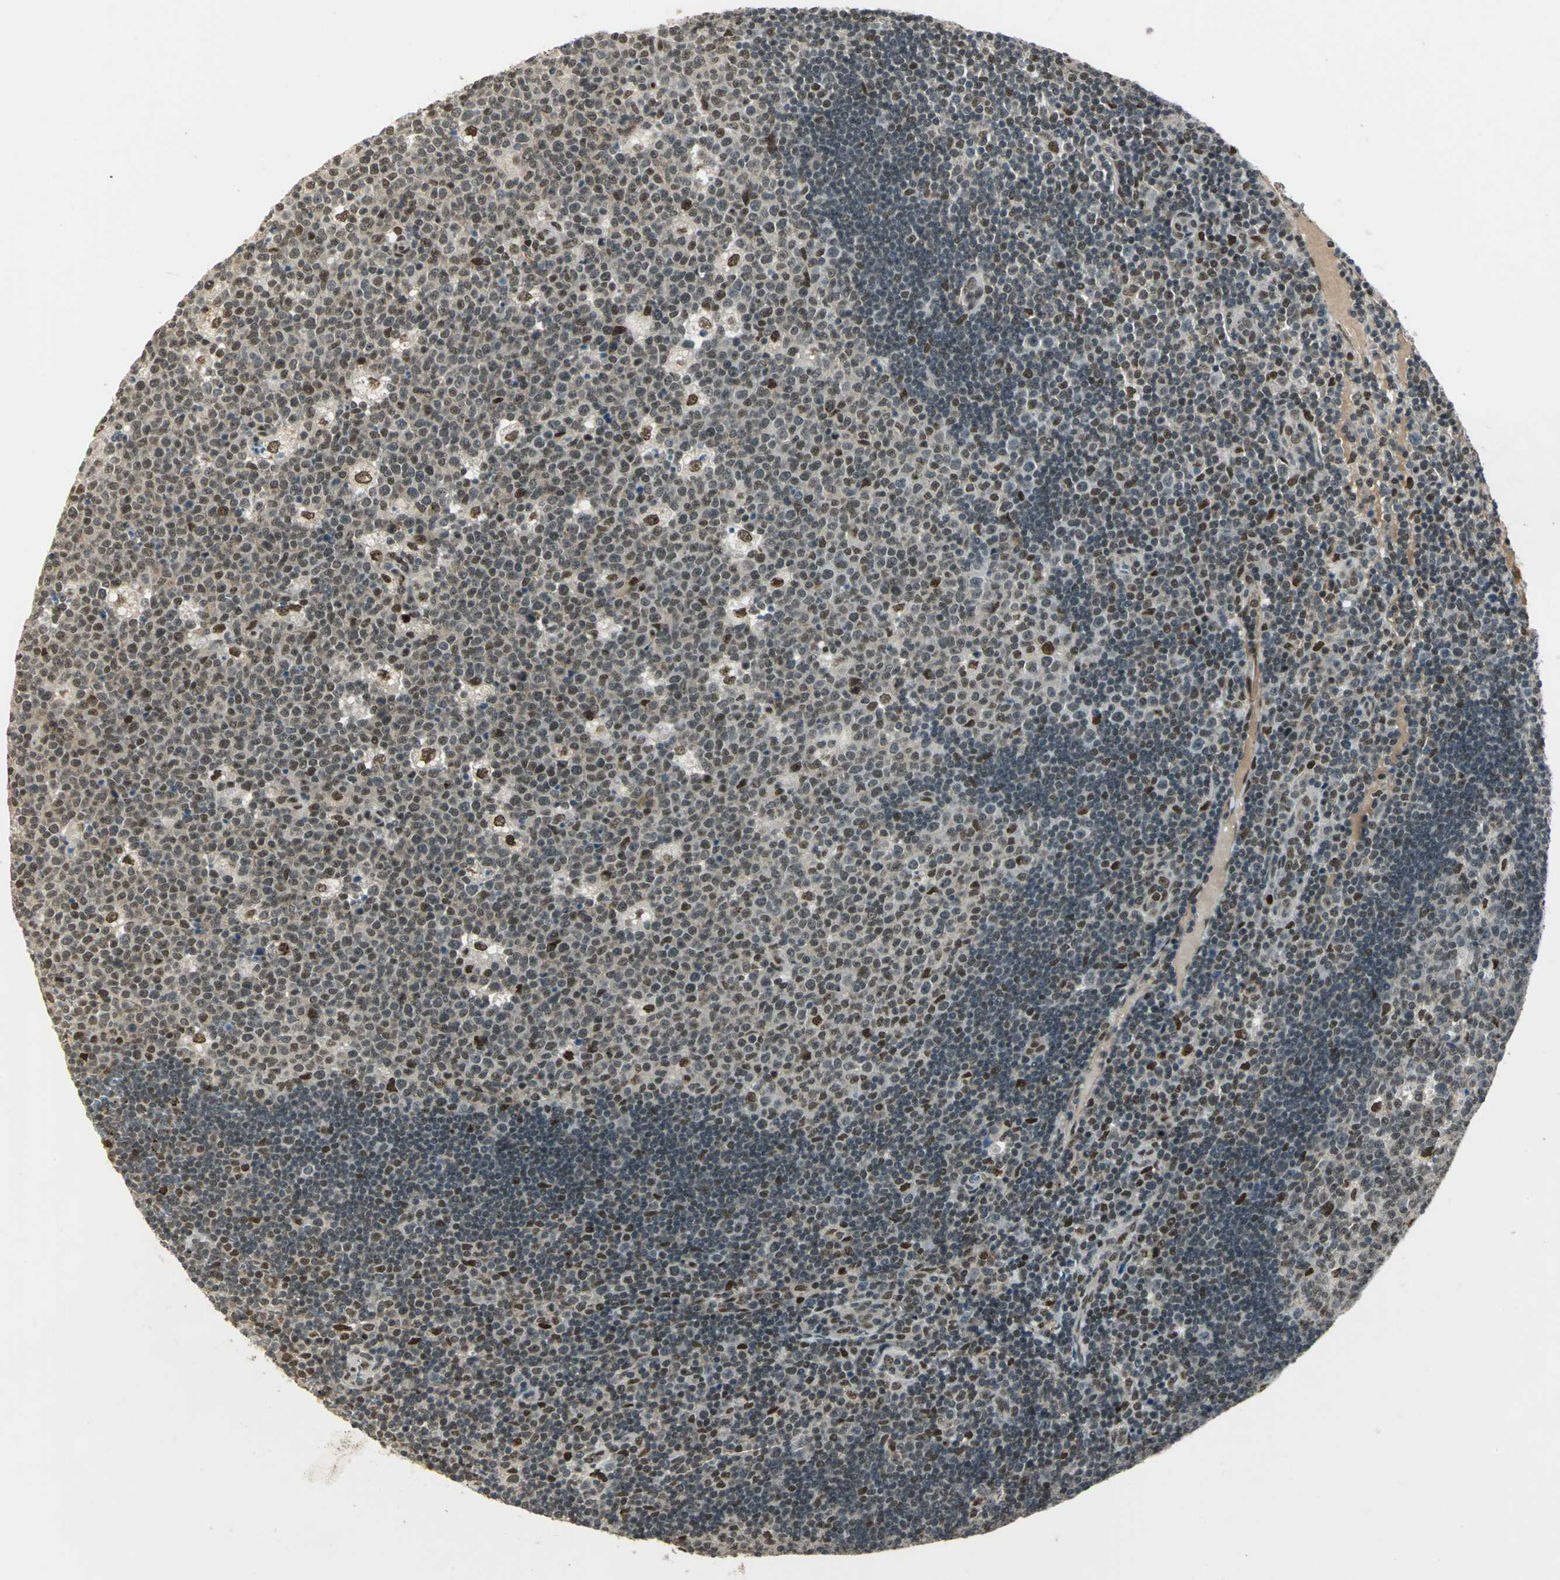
{"staining": {"intensity": "moderate", "quantity": "25%-75%", "location": "nuclear"}, "tissue": "lymph node", "cell_type": "Germinal center cells", "image_type": "normal", "snomed": [{"axis": "morphology", "description": "Normal tissue, NOS"}, {"axis": "topography", "description": "Lymph node"}, {"axis": "topography", "description": "Salivary gland"}], "caption": "Immunohistochemical staining of normal lymph node demonstrates 25%-75% levels of moderate nuclear protein expression in about 25%-75% of germinal center cells.", "gene": "RAD17", "patient": {"sex": "male", "age": 8}}